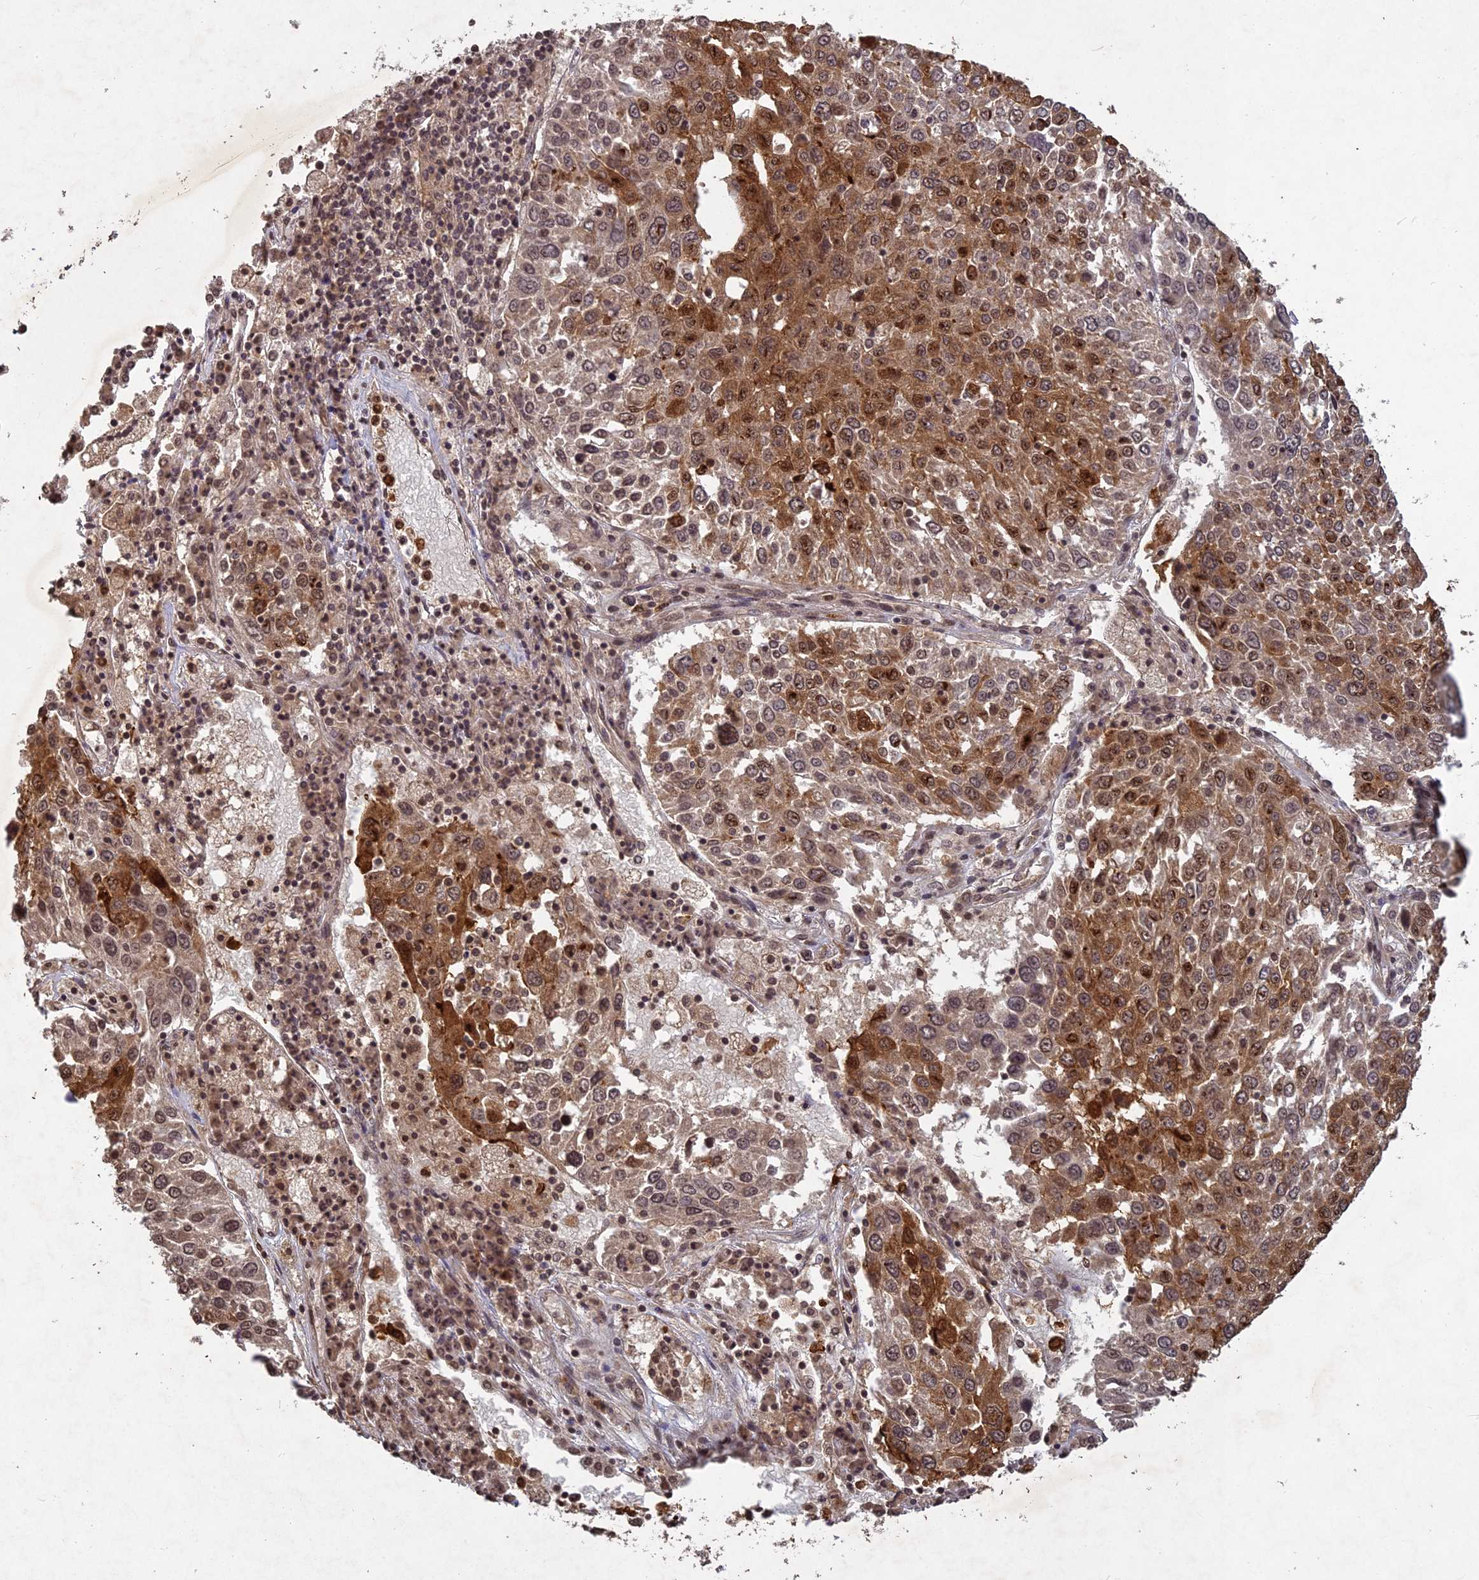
{"staining": {"intensity": "moderate", "quantity": ">75%", "location": "cytoplasmic/membranous,nuclear"}, "tissue": "lung cancer", "cell_type": "Tumor cells", "image_type": "cancer", "snomed": [{"axis": "morphology", "description": "Squamous cell carcinoma, NOS"}, {"axis": "topography", "description": "Lung"}], "caption": "This micrograph displays immunohistochemistry staining of squamous cell carcinoma (lung), with medium moderate cytoplasmic/membranous and nuclear staining in about >75% of tumor cells.", "gene": "SRMS", "patient": {"sex": "male", "age": 65}}